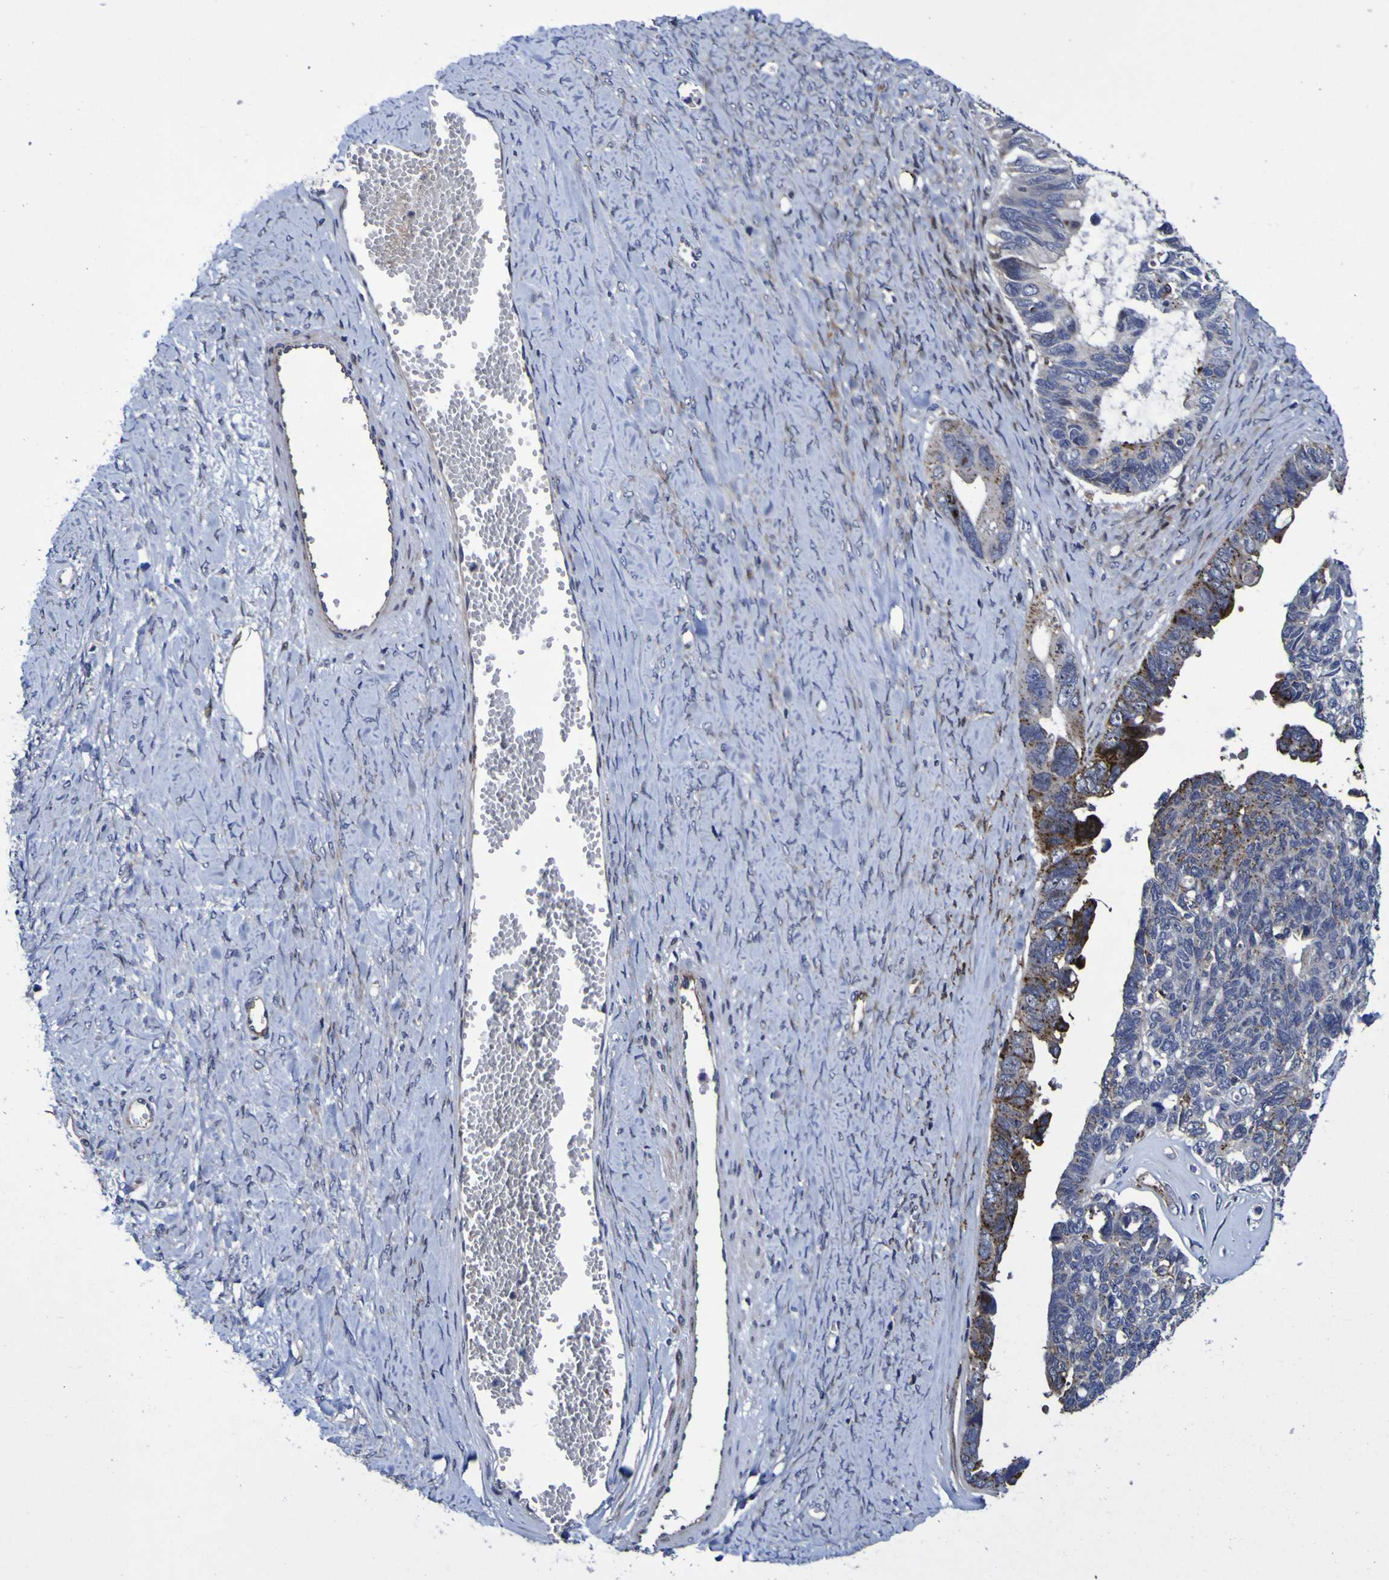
{"staining": {"intensity": "moderate", "quantity": "<25%", "location": "cytoplasmic/membranous"}, "tissue": "ovarian cancer", "cell_type": "Tumor cells", "image_type": "cancer", "snomed": [{"axis": "morphology", "description": "Cystadenocarcinoma, serous, NOS"}, {"axis": "topography", "description": "Ovary"}], "caption": "Immunohistochemistry photomicrograph of ovarian serous cystadenocarcinoma stained for a protein (brown), which demonstrates low levels of moderate cytoplasmic/membranous expression in approximately <25% of tumor cells.", "gene": "MGLL", "patient": {"sex": "female", "age": 79}}